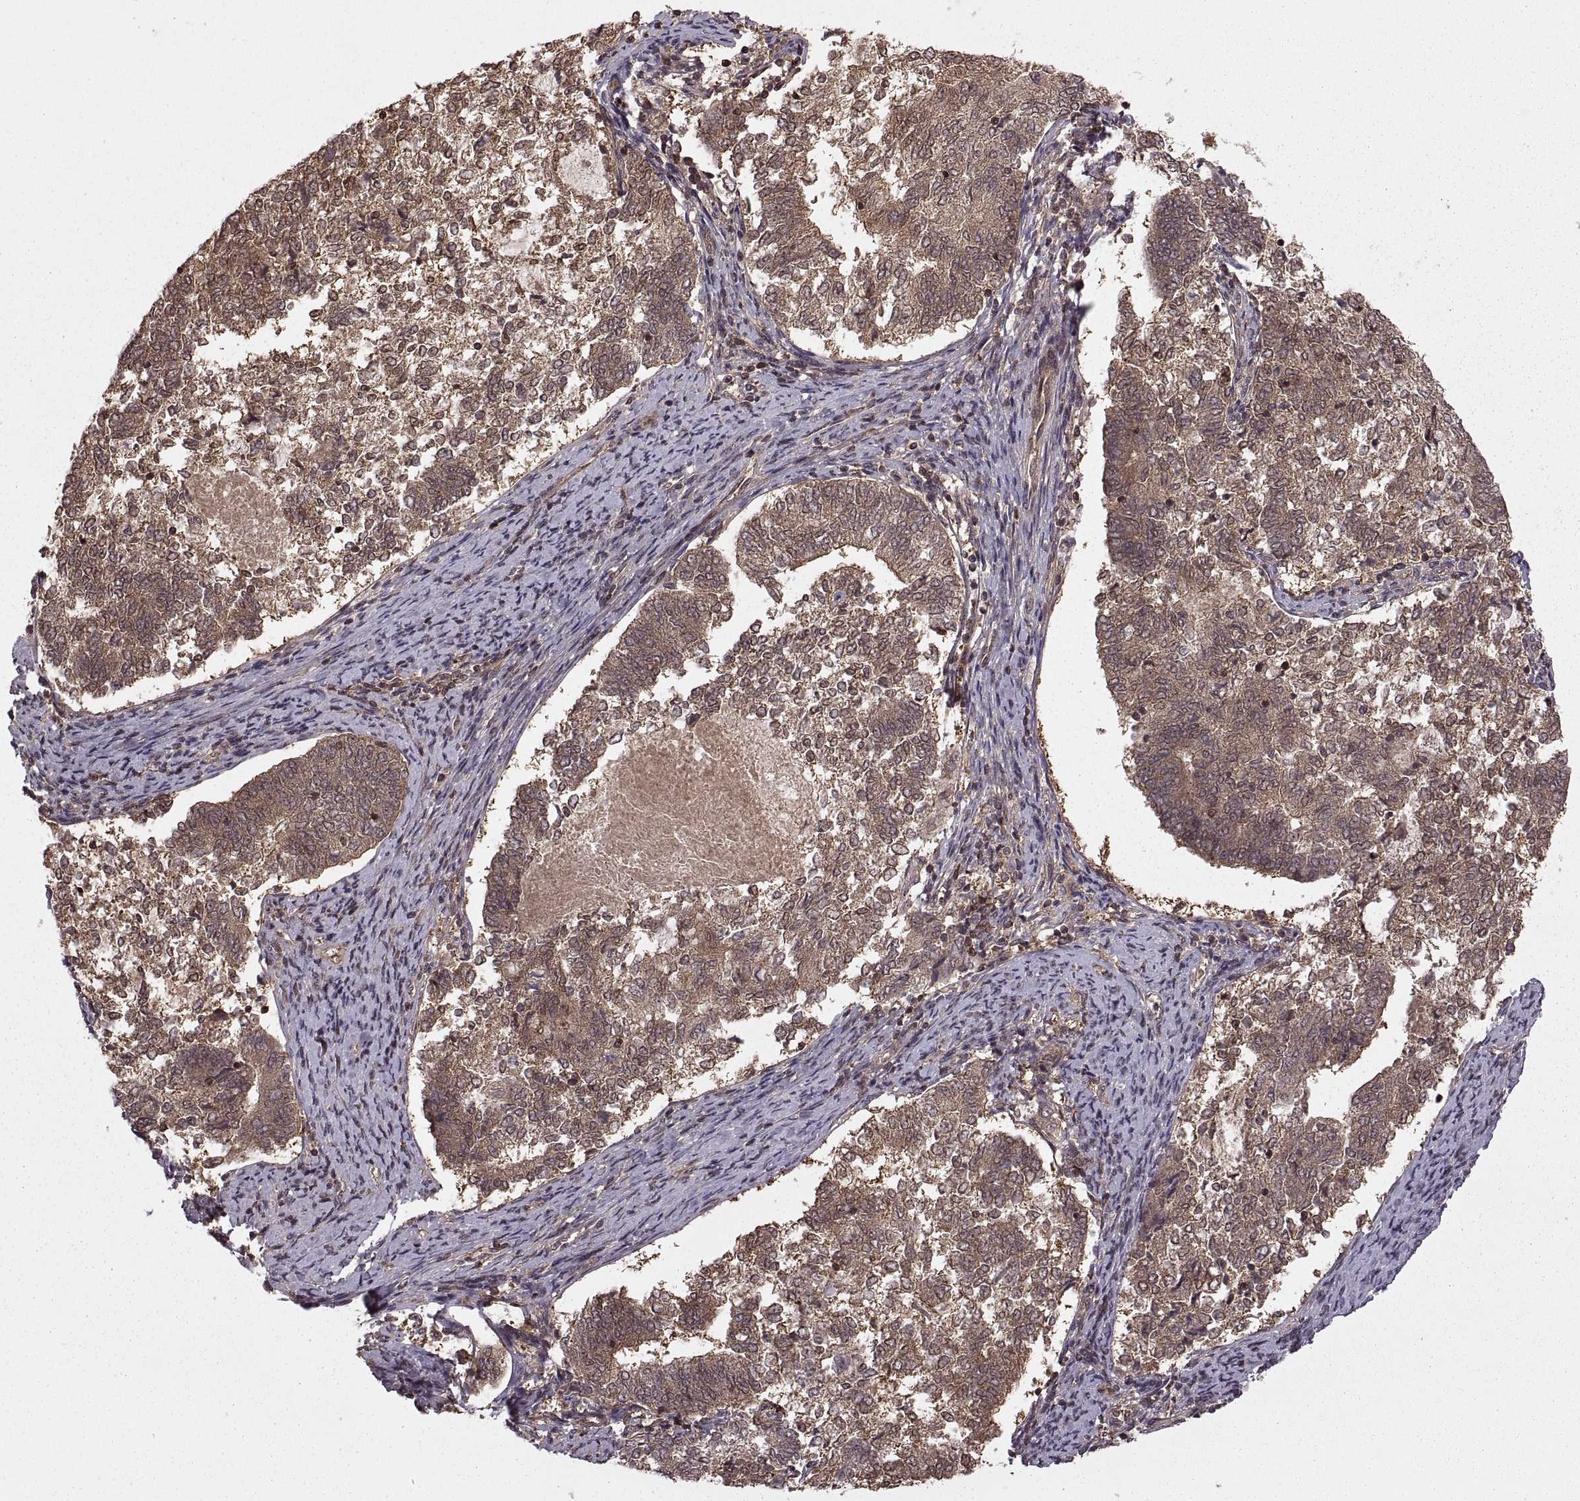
{"staining": {"intensity": "moderate", "quantity": ">75%", "location": "cytoplasmic/membranous"}, "tissue": "endometrial cancer", "cell_type": "Tumor cells", "image_type": "cancer", "snomed": [{"axis": "morphology", "description": "Adenocarcinoma, NOS"}, {"axis": "topography", "description": "Endometrium"}], "caption": "Endometrial cancer stained for a protein exhibits moderate cytoplasmic/membranous positivity in tumor cells.", "gene": "DEDD", "patient": {"sex": "female", "age": 65}}